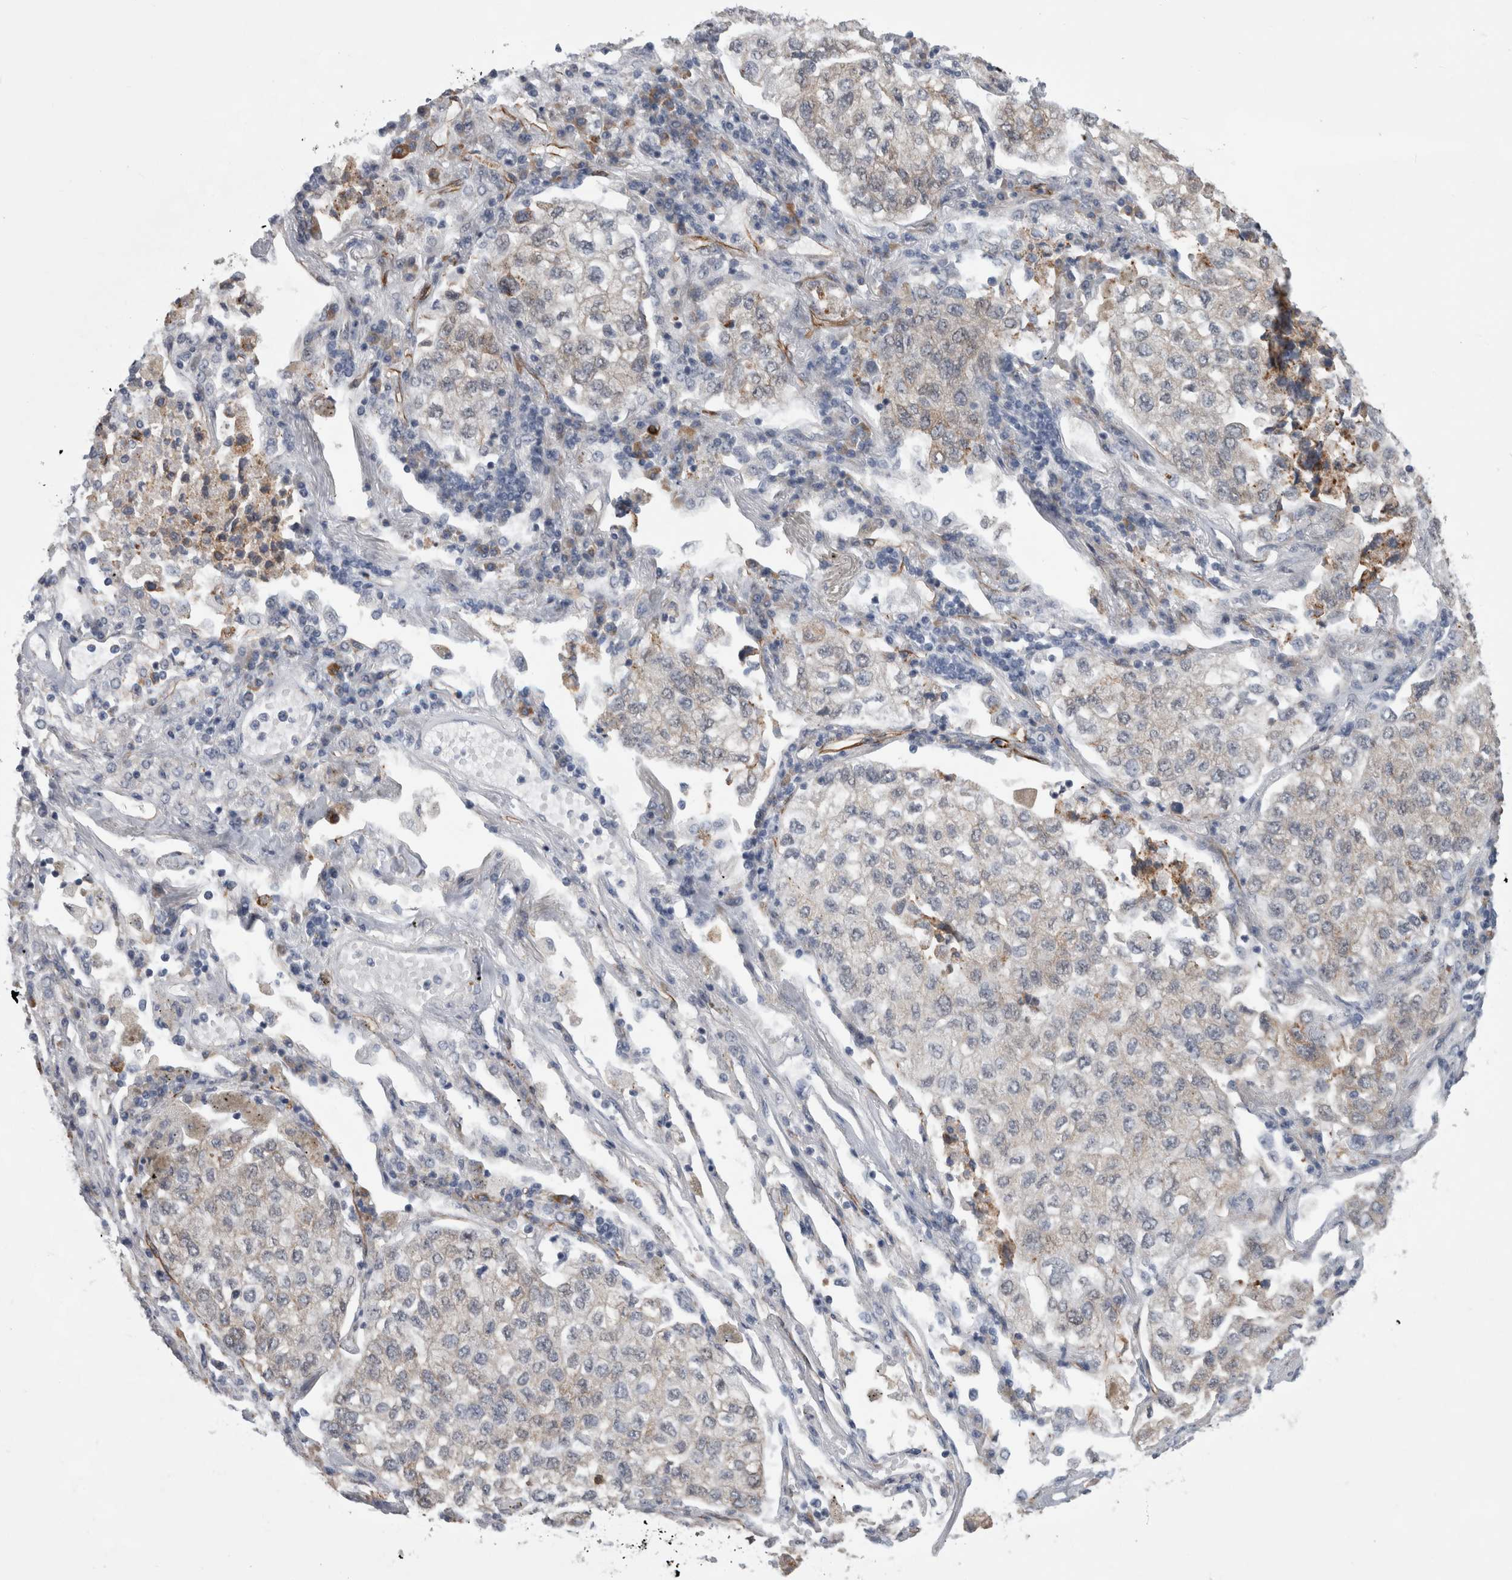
{"staining": {"intensity": "weak", "quantity": "25%-75%", "location": "cytoplasmic/membranous"}, "tissue": "lung cancer", "cell_type": "Tumor cells", "image_type": "cancer", "snomed": [{"axis": "morphology", "description": "Adenocarcinoma, NOS"}, {"axis": "topography", "description": "Lung"}], "caption": "DAB immunohistochemical staining of human lung adenocarcinoma exhibits weak cytoplasmic/membranous protein positivity in approximately 25%-75% of tumor cells.", "gene": "FAM83H", "patient": {"sex": "male", "age": 63}}